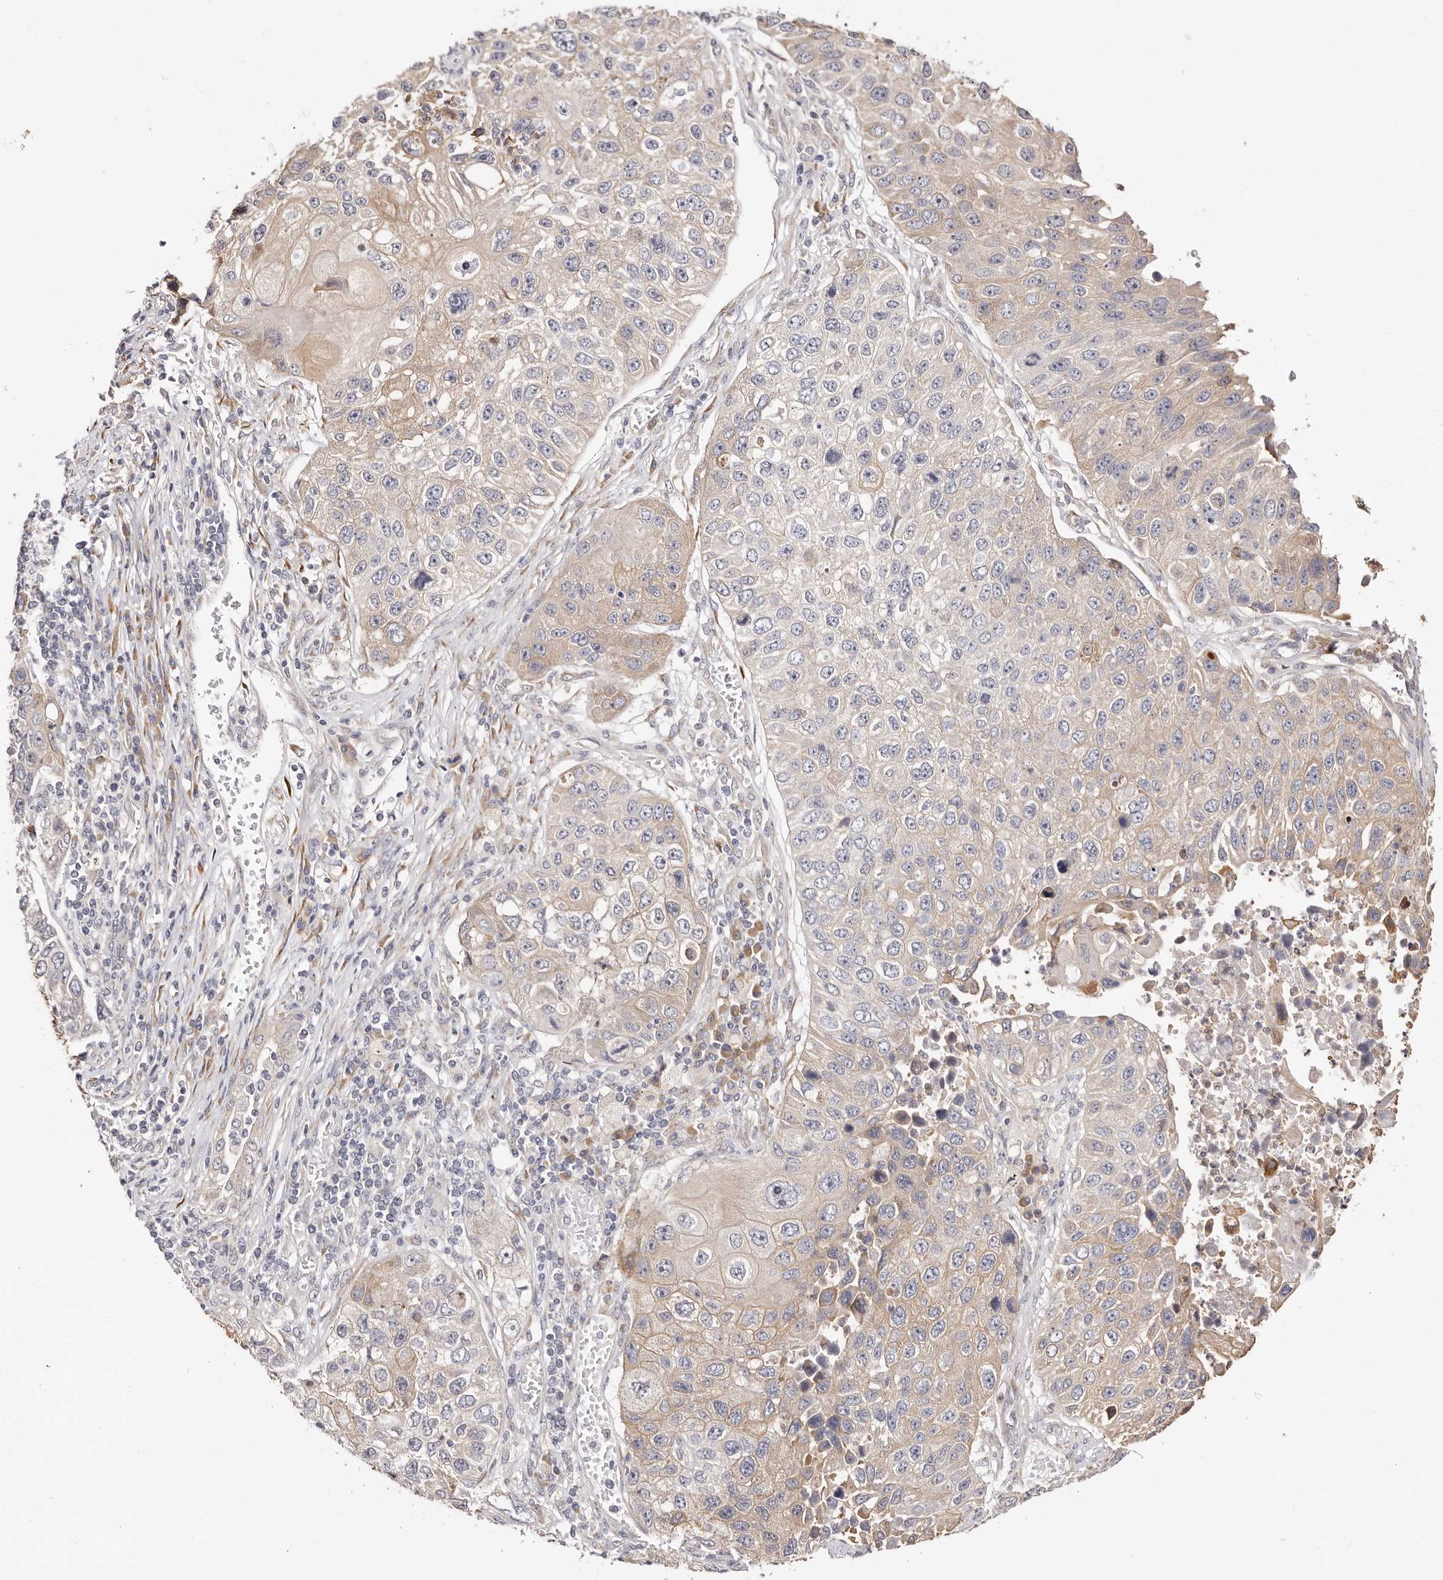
{"staining": {"intensity": "weak", "quantity": "25%-75%", "location": "cytoplasmic/membranous"}, "tissue": "lung cancer", "cell_type": "Tumor cells", "image_type": "cancer", "snomed": [{"axis": "morphology", "description": "Squamous cell carcinoma, NOS"}, {"axis": "topography", "description": "Lung"}], "caption": "This histopathology image shows squamous cell carcinoma (lung) stained with immunohistochemistry to label a protein in brown. The cytoplasmic/membranous of tumor cells show weak positivity for the protein. Nuclei are counter-stained blue.", "gene": "BCL2L15", "patient": {"sex": "male", "age": 61}}